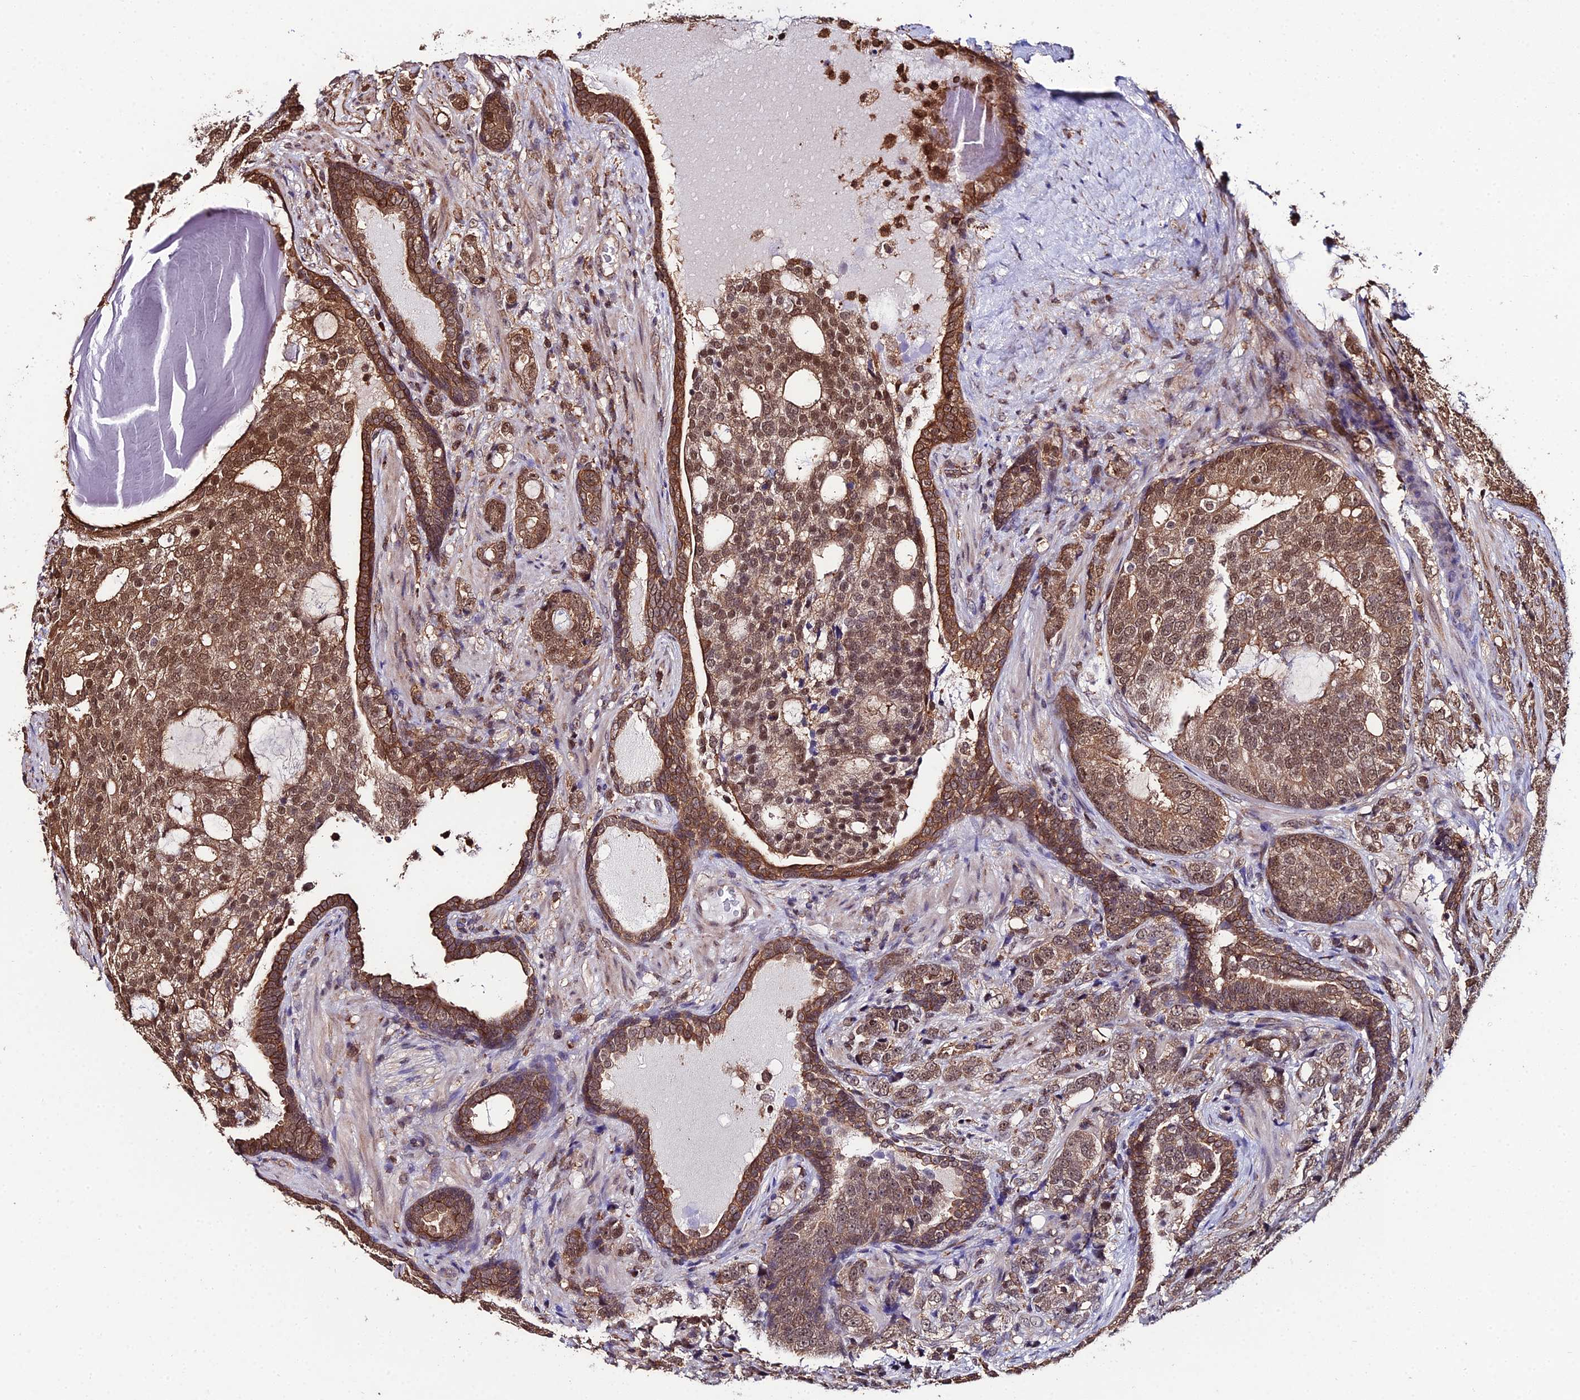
{"staining": {"intensity": "moderate", "quantity": ">75%", "location": "cytoplasmic/membranous,nuclear"}, "tissue": "prostate cancer", "cell_type": "Tumor cells", "image_type": "cancer", "snomed": [{"axis": "morphology", "description": "Adenocarcinoma, High grade"}, {"axis": "topography", "description": "Prostate"}], "caption": "Protein staining displays moderate cytoplasmic/membranous and nuclear positivity in approximately >75% of tumor cells in prostate cancer.", "gene": "PPP4C", "patient": {"sex": "male", "age": 67}}